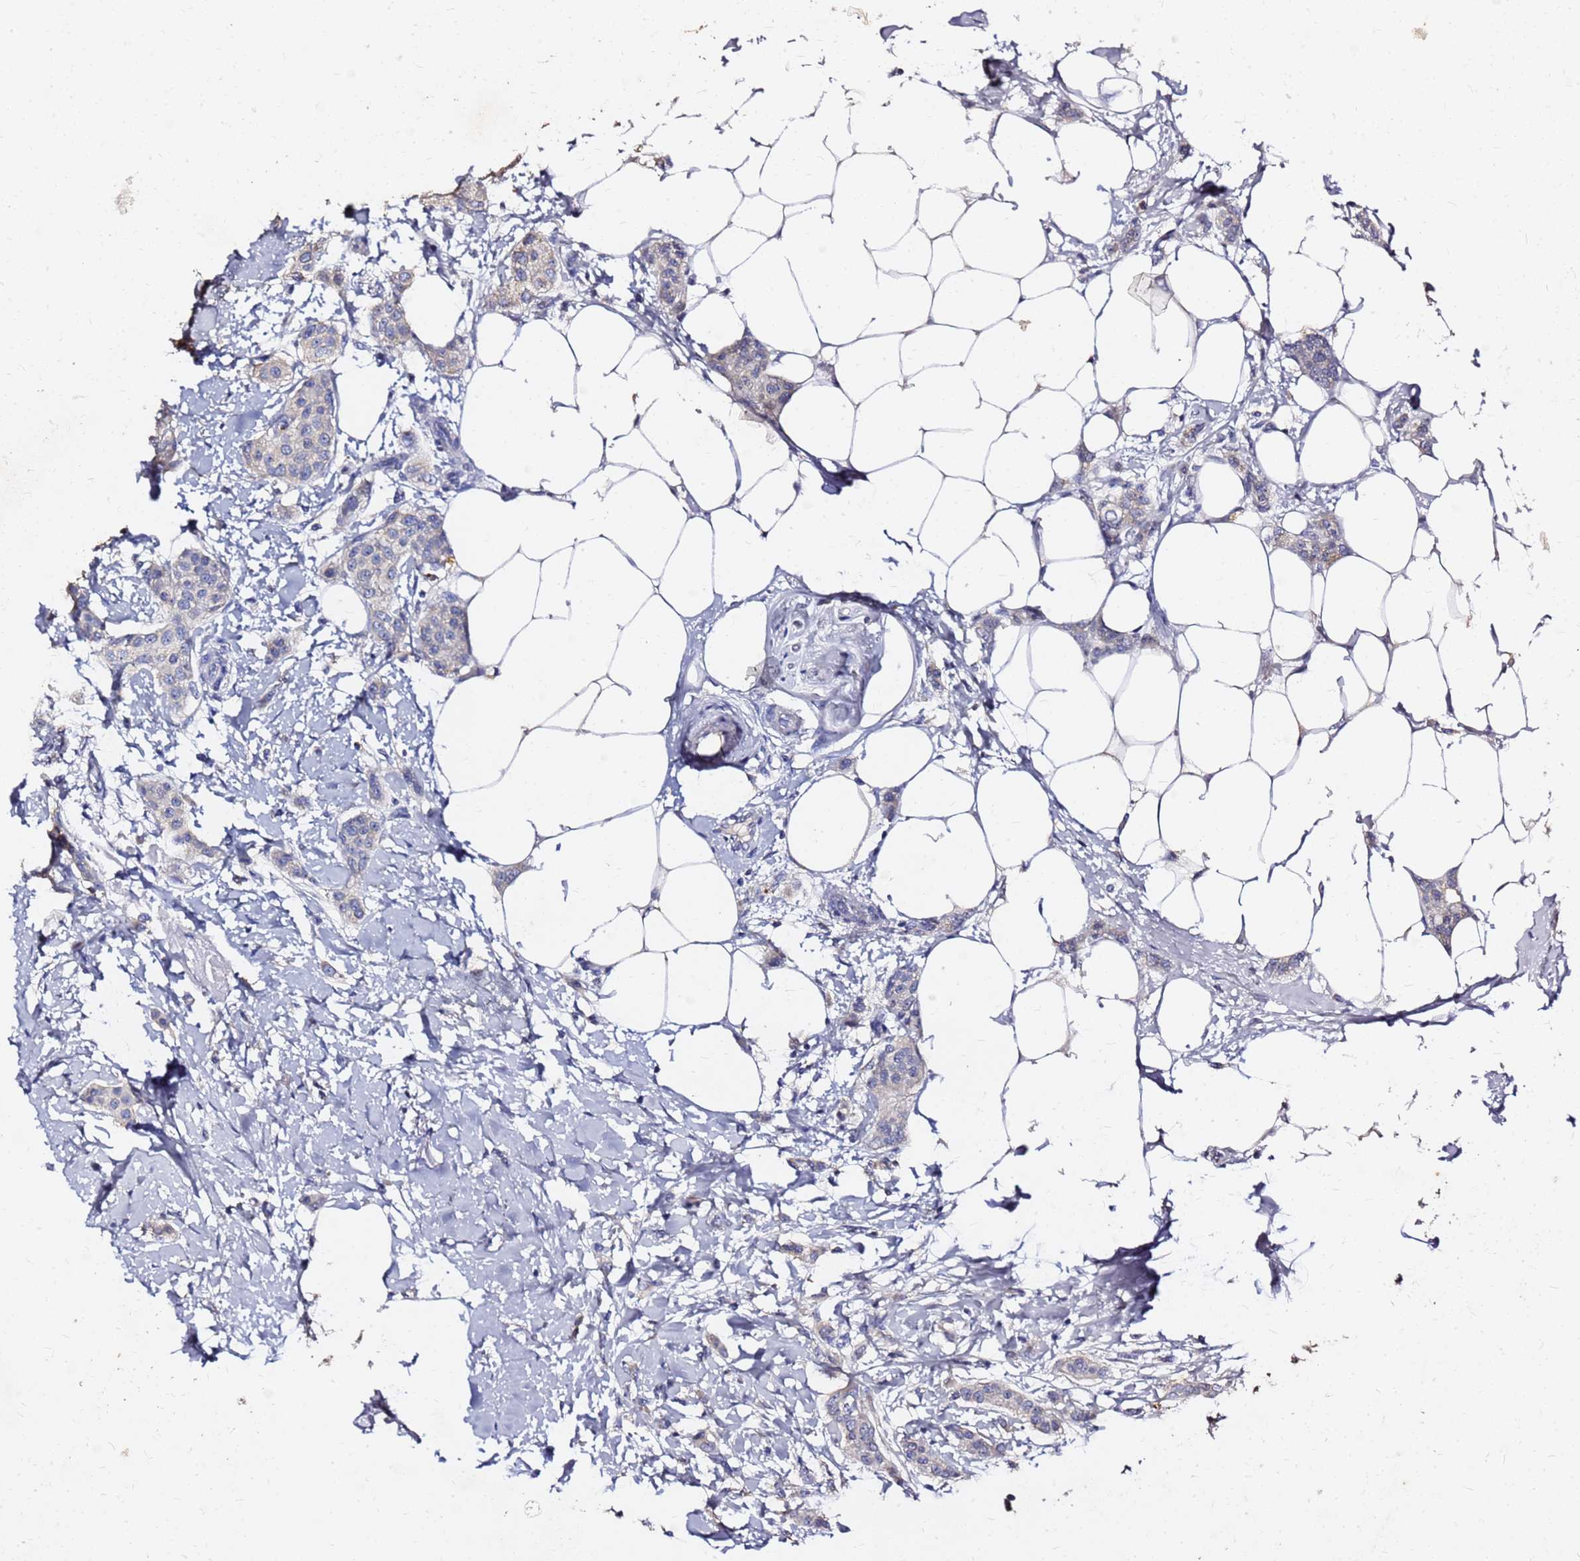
{"staining": {"intensity": "negative", "quantity": "none", "location": "none"}, "tissue": "breast cancer", "cell_type": "Tumor cells", "image_type": "cancer", "snomed": [{"axis": "morphology", "description": "Duct carcinoma"}, {"axis": "topography", "description": "Breast"}], "caption": "Protein analysis of breast invasive ductal carcinoma reveals no significant positivity in tumor cells.", "gene": "FAM183A", "patient": {"sex": "female", "age": 72}}